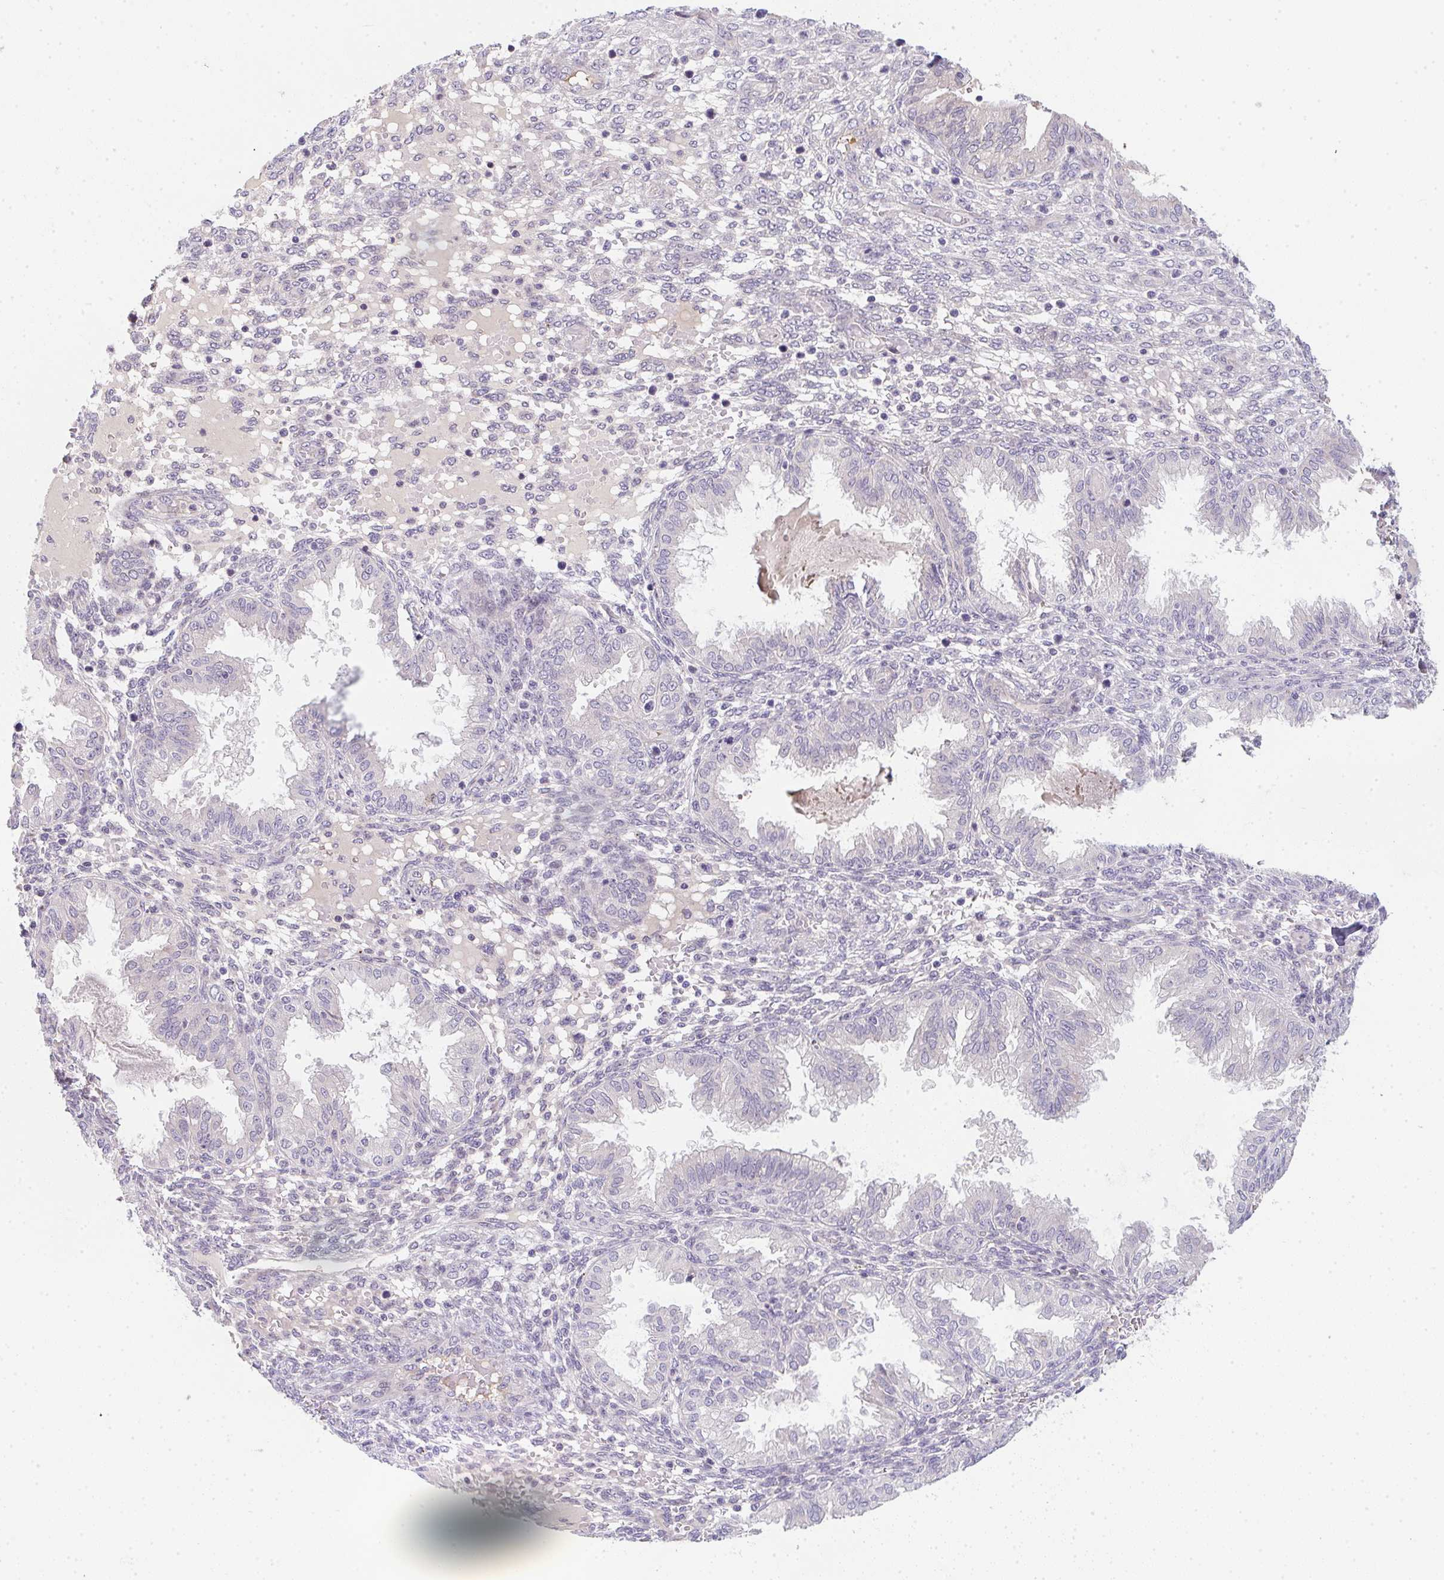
{"staining": {"intensity": "negative", "quantity": "none", "location": "none"}, "tissue": "endometrium", "cell_type": "Cells in endometrial stroma", "image_type": "normal", "snomed": [{"axis": "morphology", "description": "Normal tissue, NOS"}, {"axis": "topography", "description": "Endometrium"}], "caption": "Immunohistochemistry (IHC) of unremarkable human endometrium reveals no staining in cells in endometrial stroma.", "gene": "TNFRSF10A", "patient": {"sex": "female", "age": 33}}